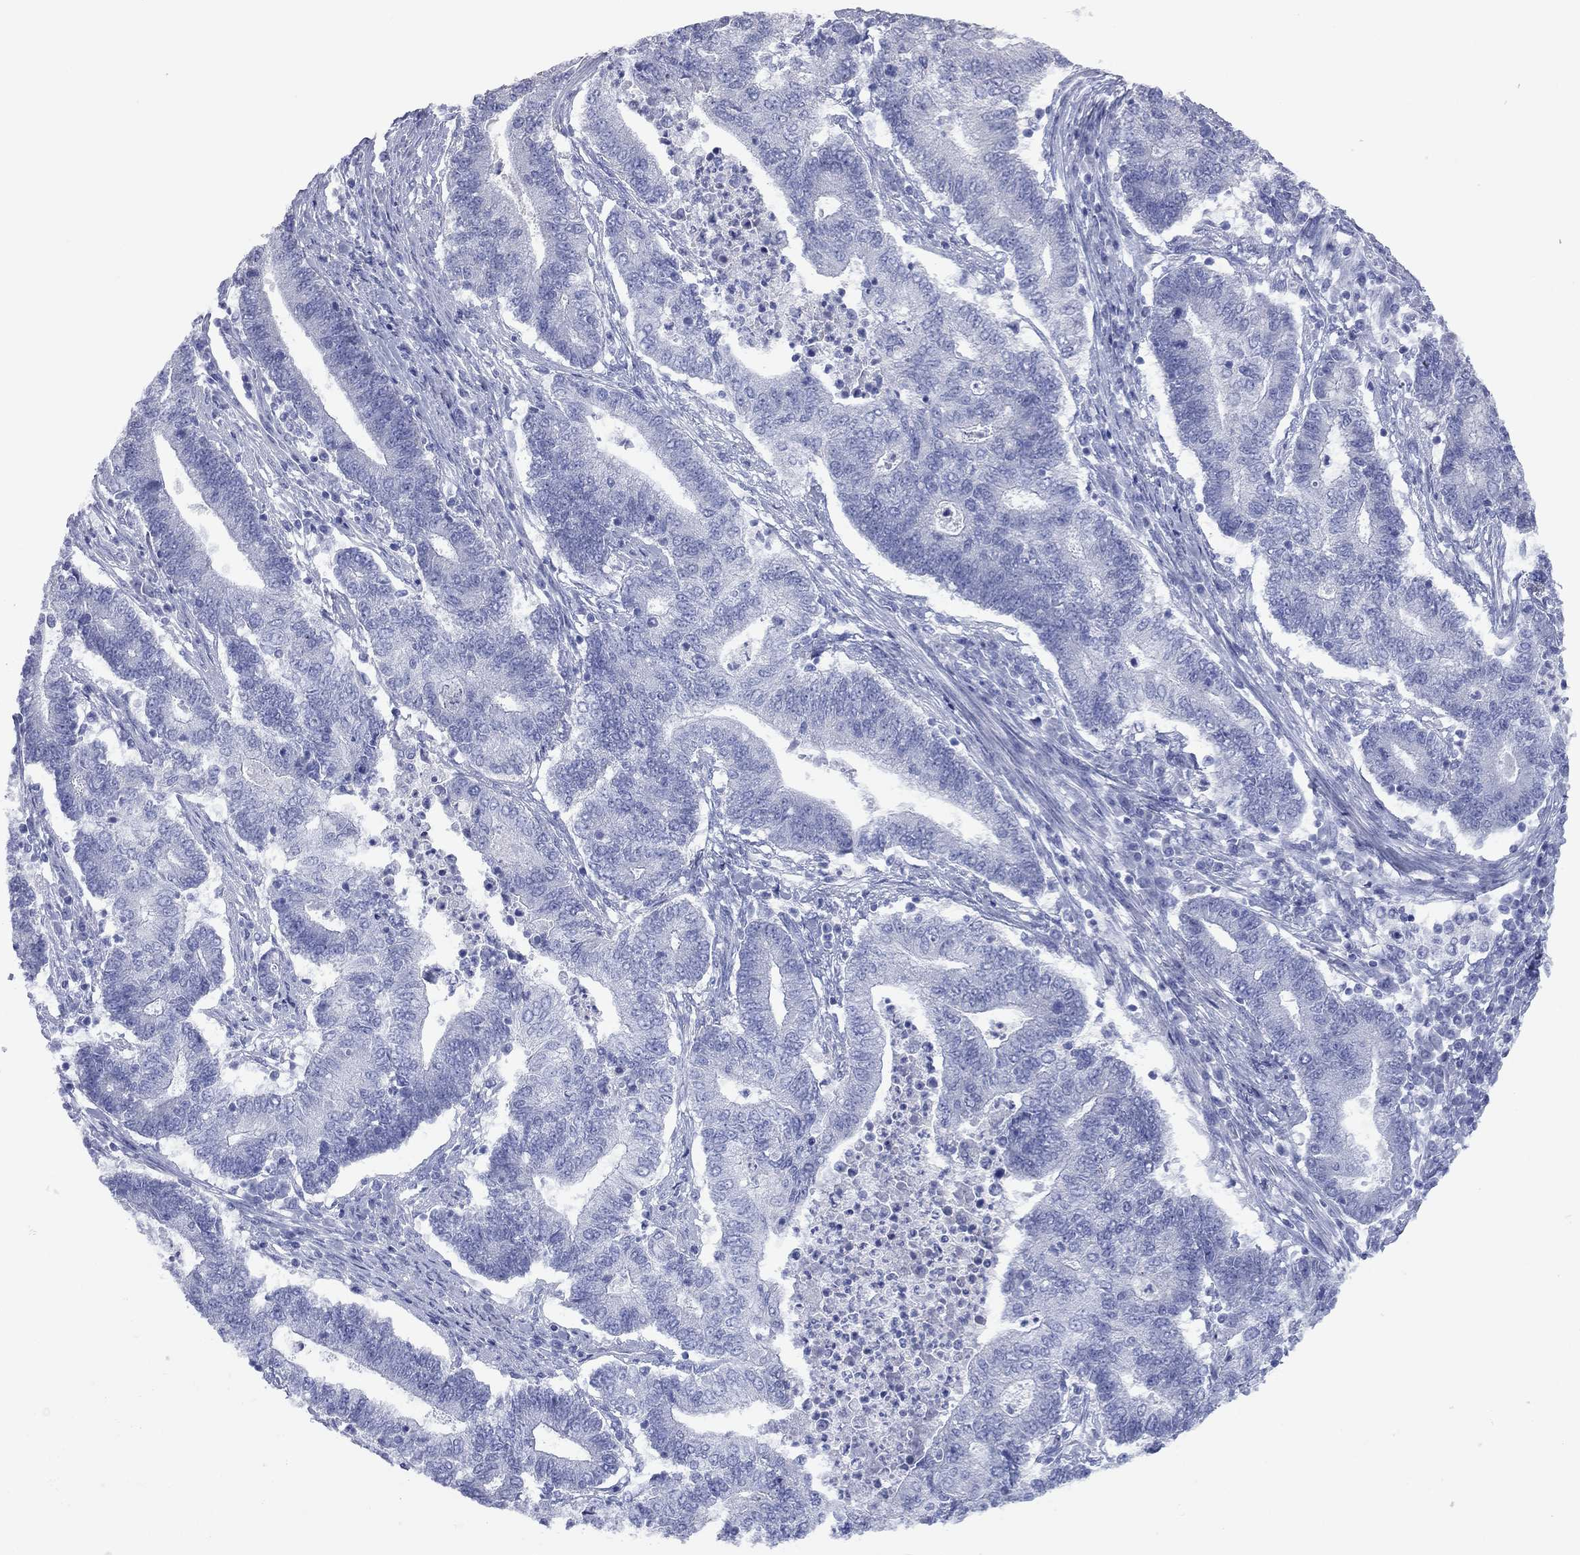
{"staining": {"intensity": "negative", "quantity": "none", "location": "none"}, "tissue": "endometrial cancer", "cell_type": "Tumor cells", "image_type": "cancer", "snomed": [{"axis": "morphology", "description": "Adenocarcinoma, NOS"}, {"axis": "topography", "description": "Uterus"}, {"axis": "topography", "description": "Endometrium"}], "caption": "Tumor cells are negative for protein expression in human endometrial adenocarcinoma.", "gene": "VSIG10", "patient": {"sex": "female", "age": 54}}